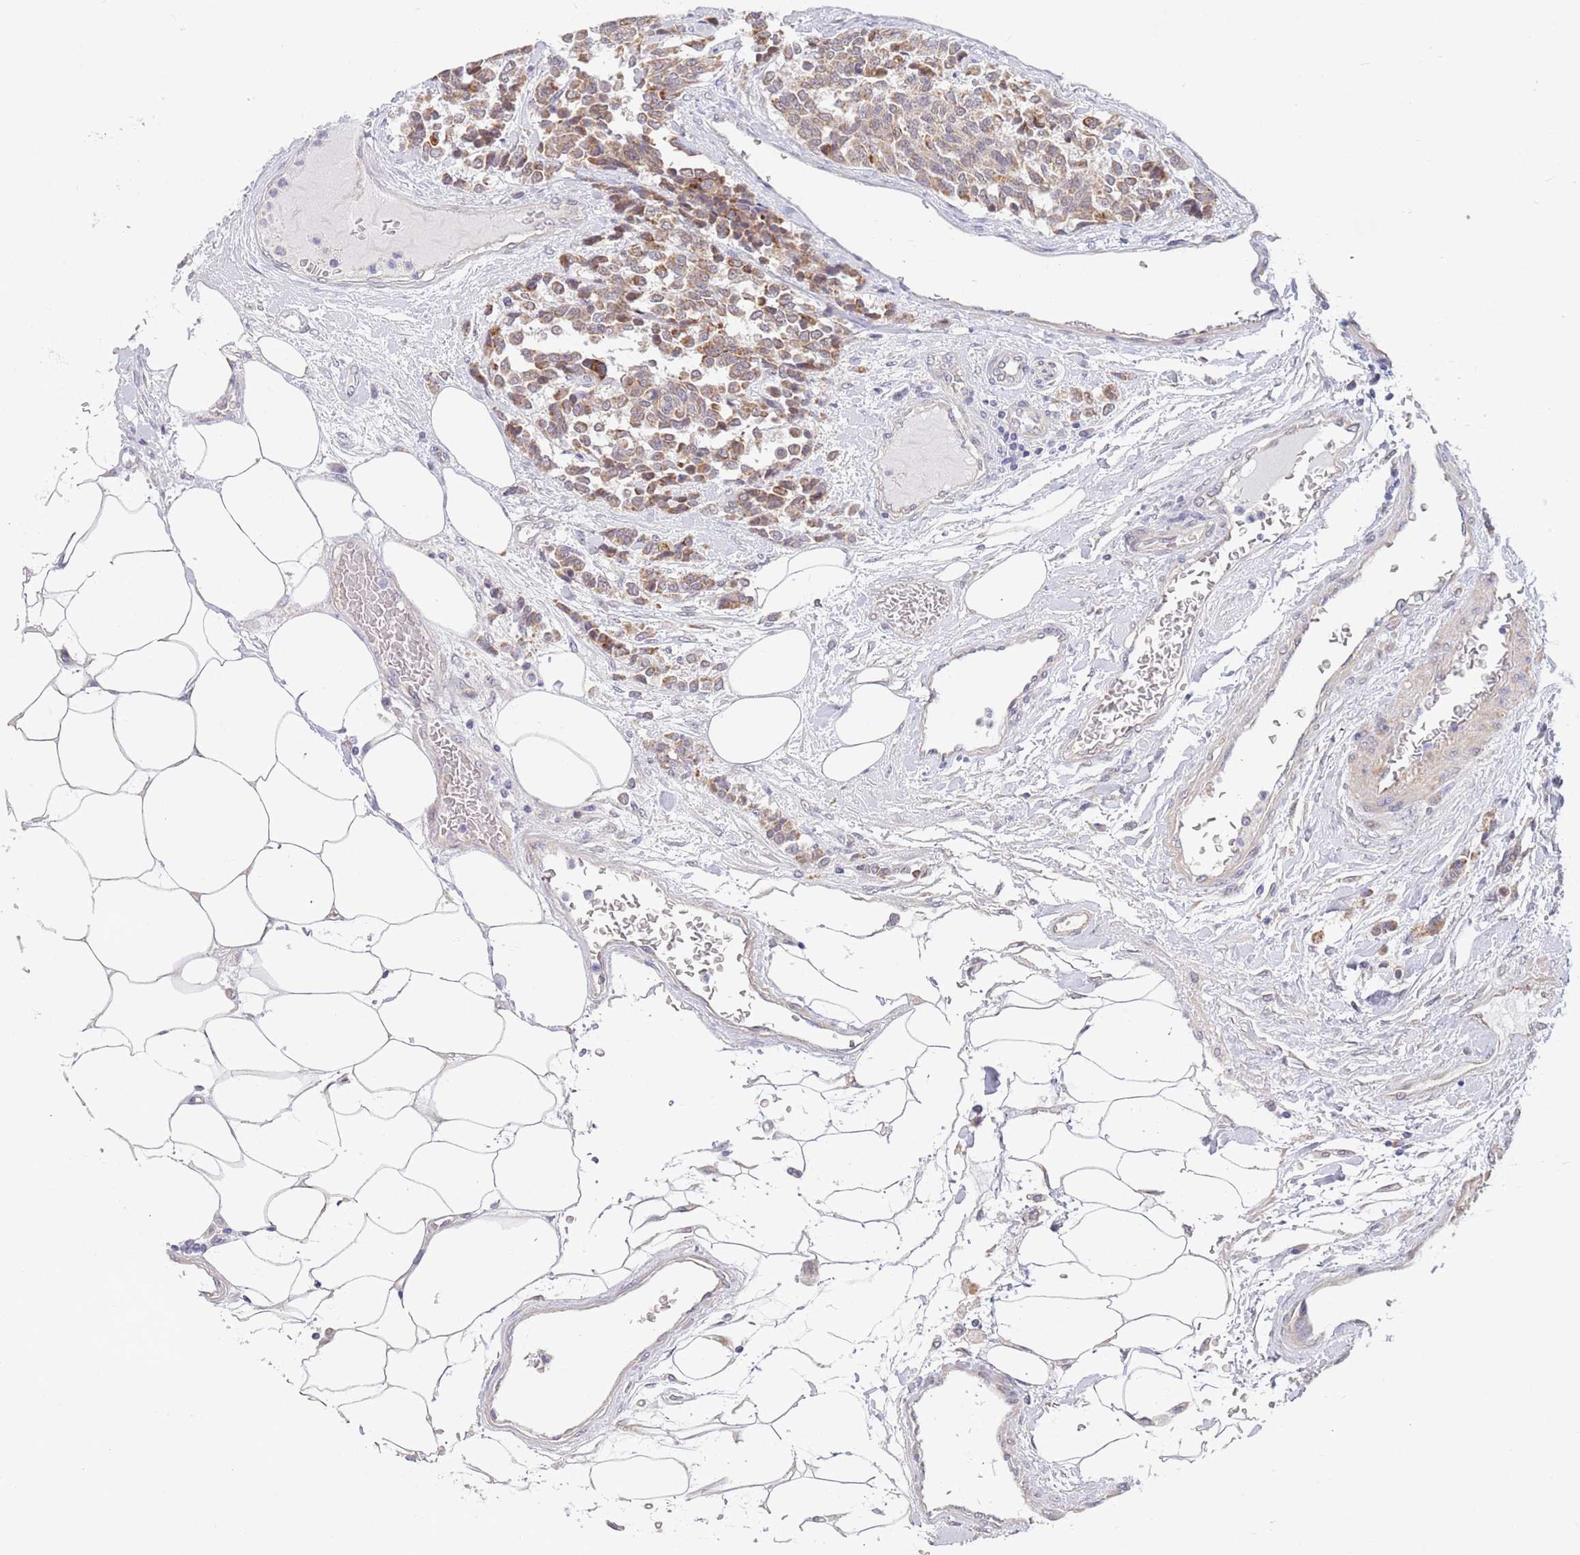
{"staining": {"intensity": "moderate", "quantity": ">75%", "location": "cytoplasmic/membranous"}, "tissue": "carcinoid", "cell_type": "Tumor cells", "image_type": "cancer", "snomed": [{"axis": "morphology", "description": "Carcinoid, malignant, NOS"}, {"axis": "topography", "description": "Pancreas"}], "caption": "The immunohistochemical stain labels moderate cytoplasmic/membranous positivity in tumor cells of carcinoid (malignant) tissue.", "gene": "UQCC3", "patient": {"sex": "female", "age": 54}}